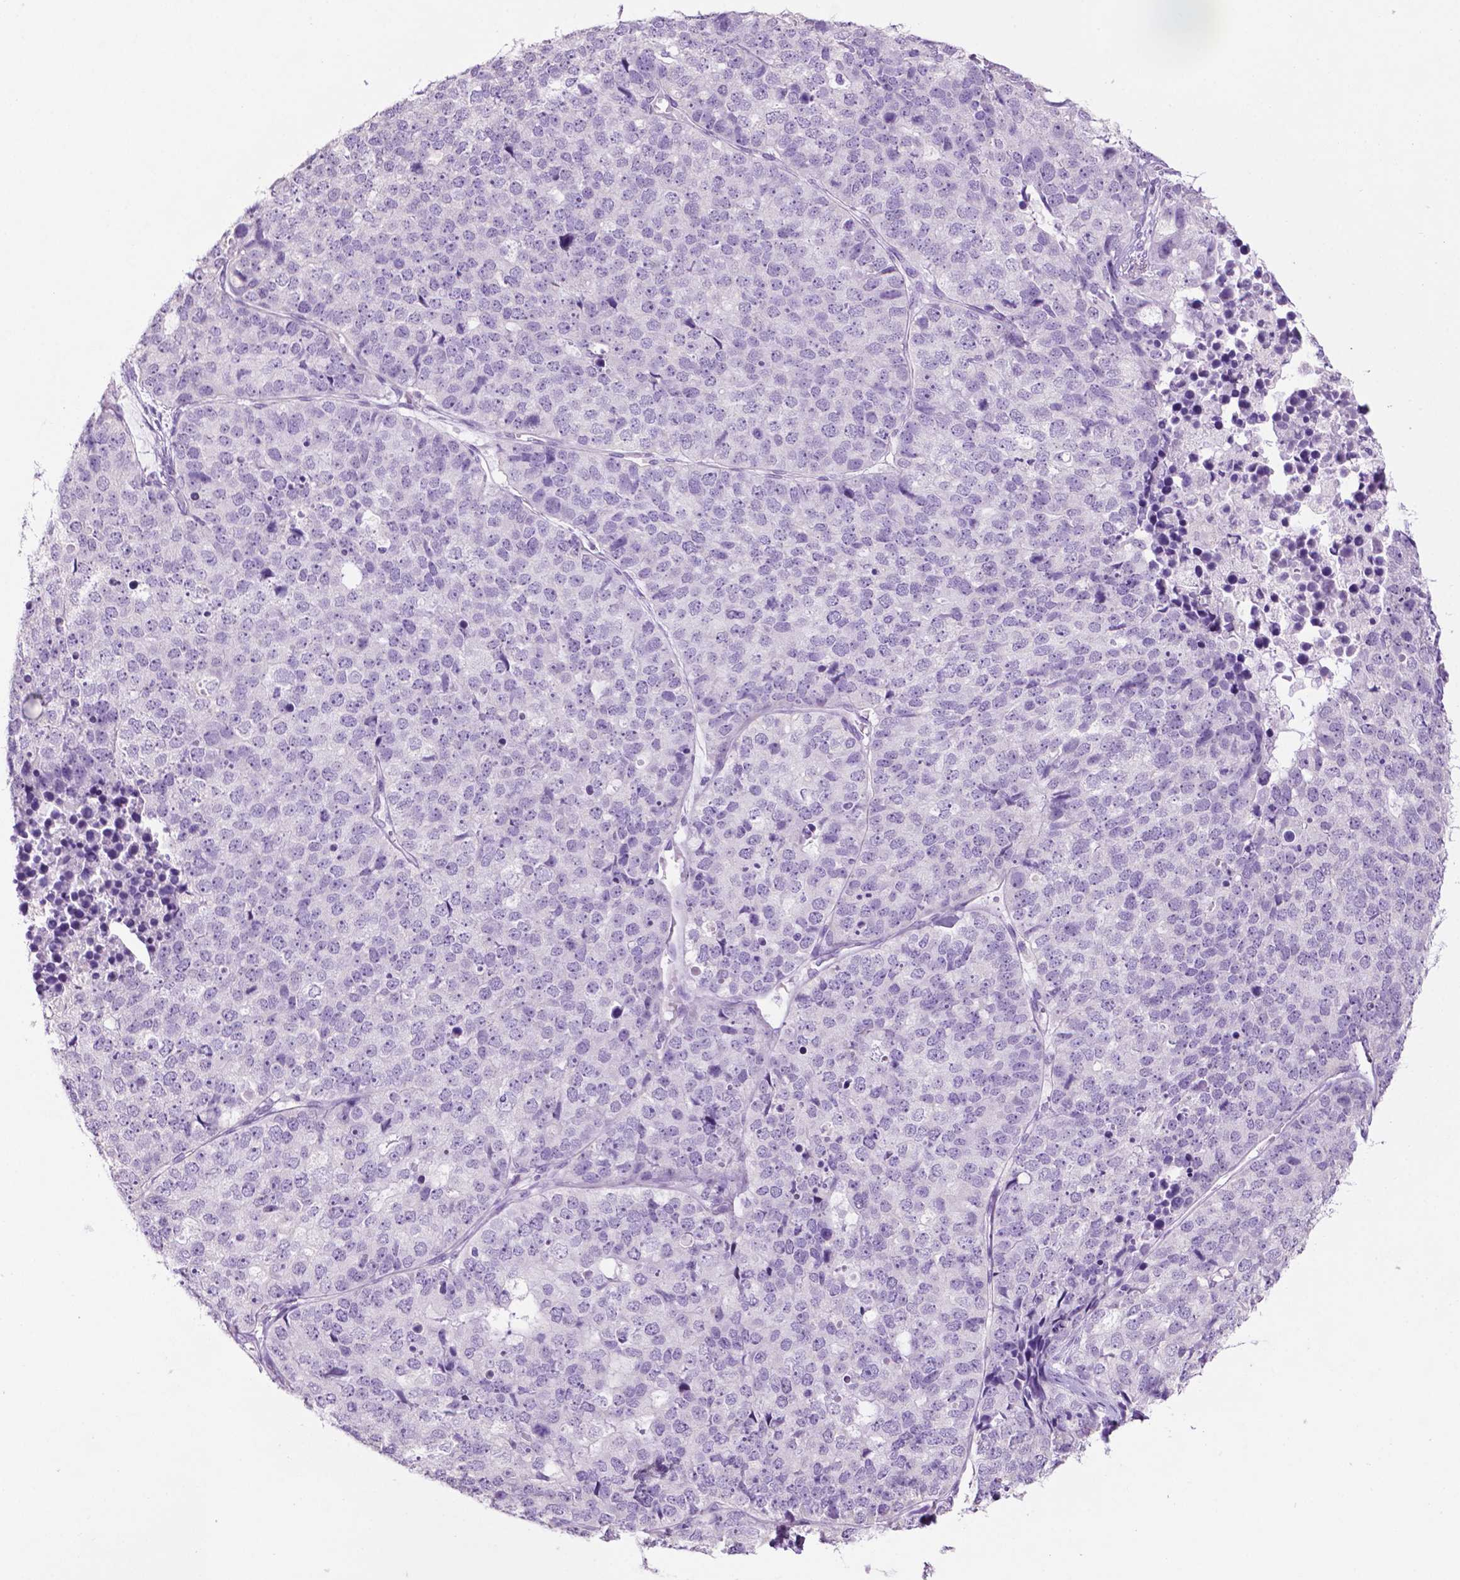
{"staining": {"intensity": "negative", "quantity": "none", "location": "none"}, "tissue": "stomach cancer", "cell_type": "Tumor cells", "image_type": "cancer", "snomed": [{"axis": "morphology", "description": "Adenocarcinoma, NOS"}, {"axis": "topography", "description": "Stomach"}], "caption": "A photomicrograph of stomach cancer stained for a protein reveals no brown staining in tumor cells.", "gene": "PHGR1", "patient": {"sex": "male", "age": 69}}